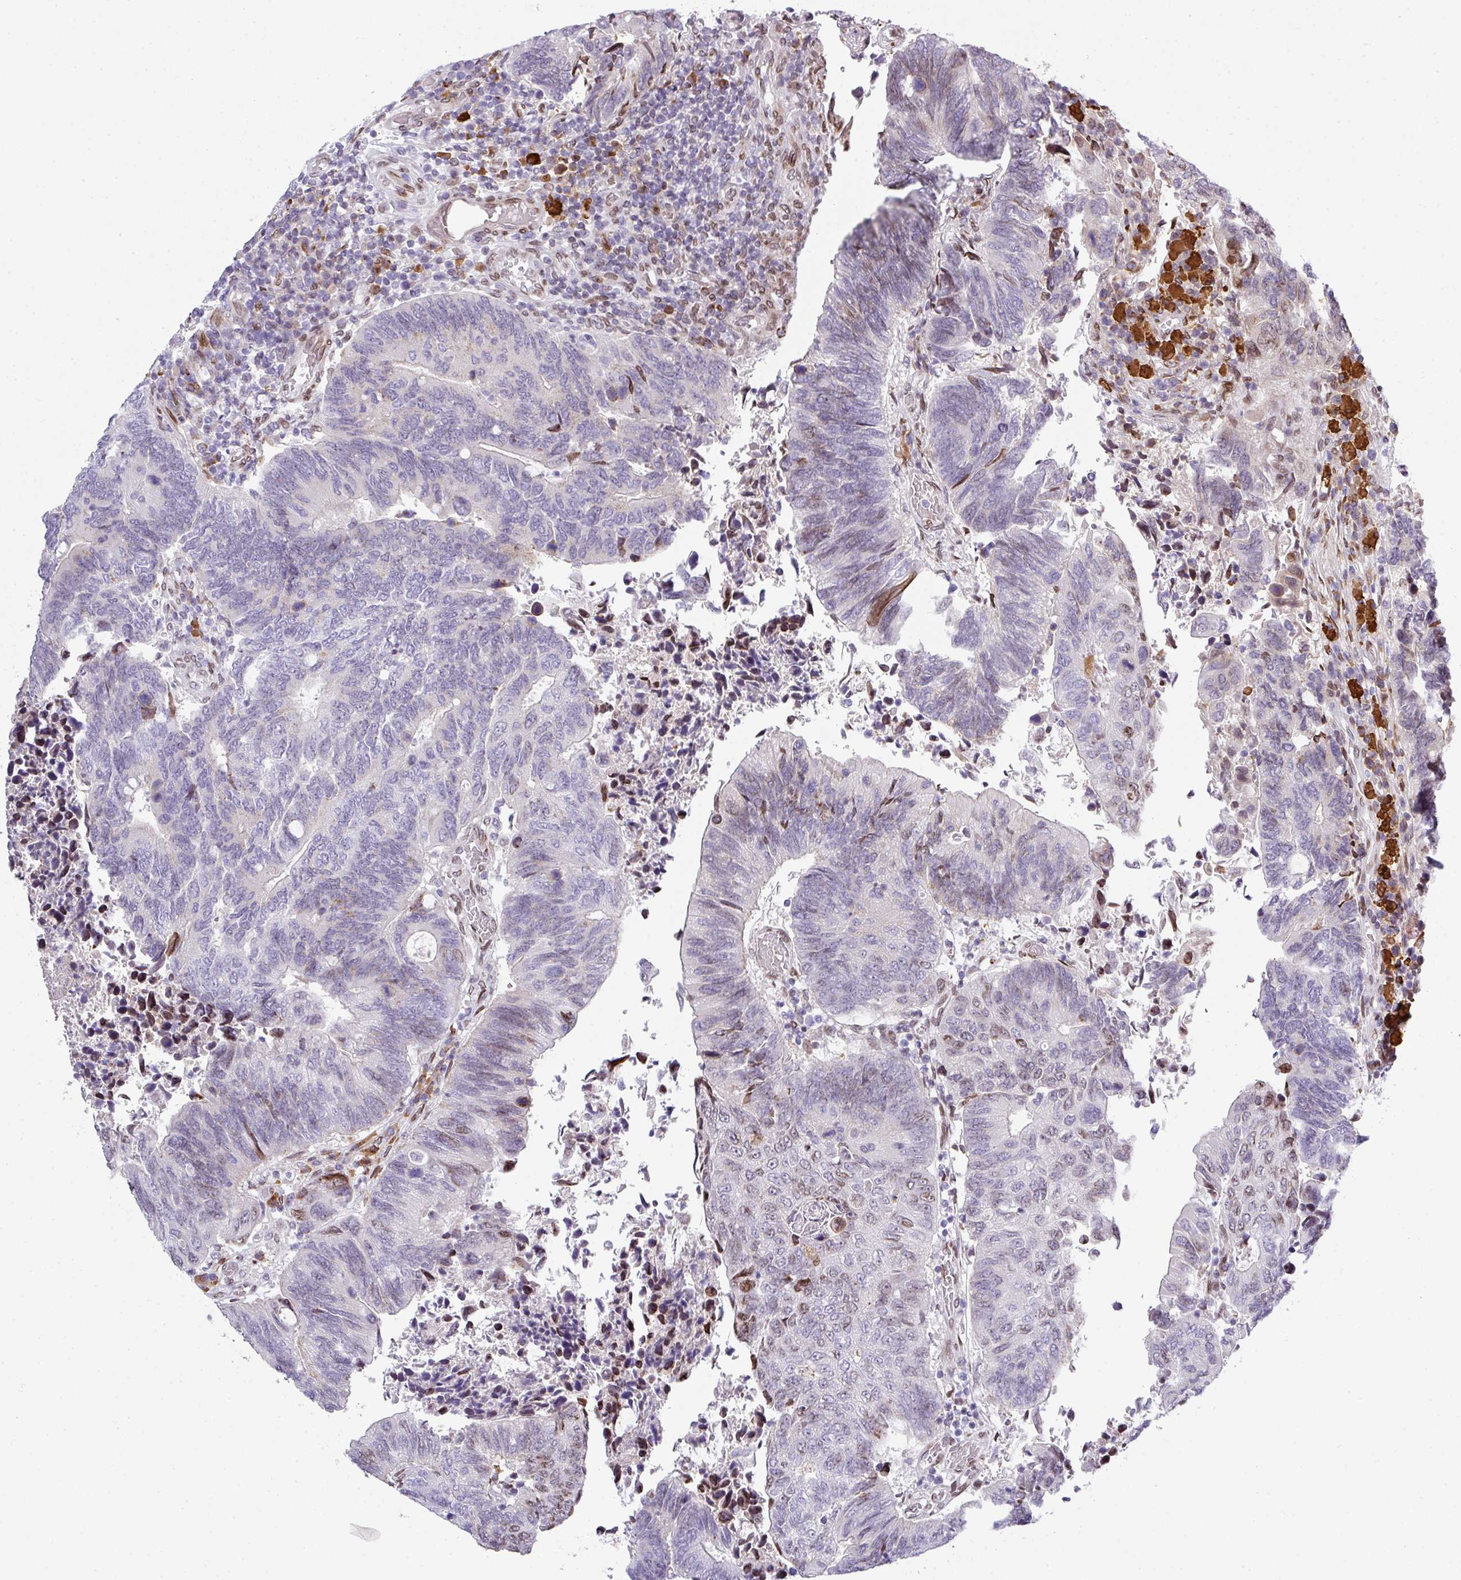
{"staining": {"intensity": "negative", "quantity": "none", "location": "none"}, "tissue": "colorectal cancer", "cell_type": "Tumor cells", "image_type": "cancer", "snomed": [{"axis": "morphology", "description": "Adenocarcinoma, NOS"}, {"axis": "topography", "description": "Colon"}], "caption": "Colorectal cancer (adenocarcinoma) stained for a protein using immunohistochemistry displays no positivity tumor cells.", "gene": "PLK1", "patient": {"sex": "male", "age": 87}}